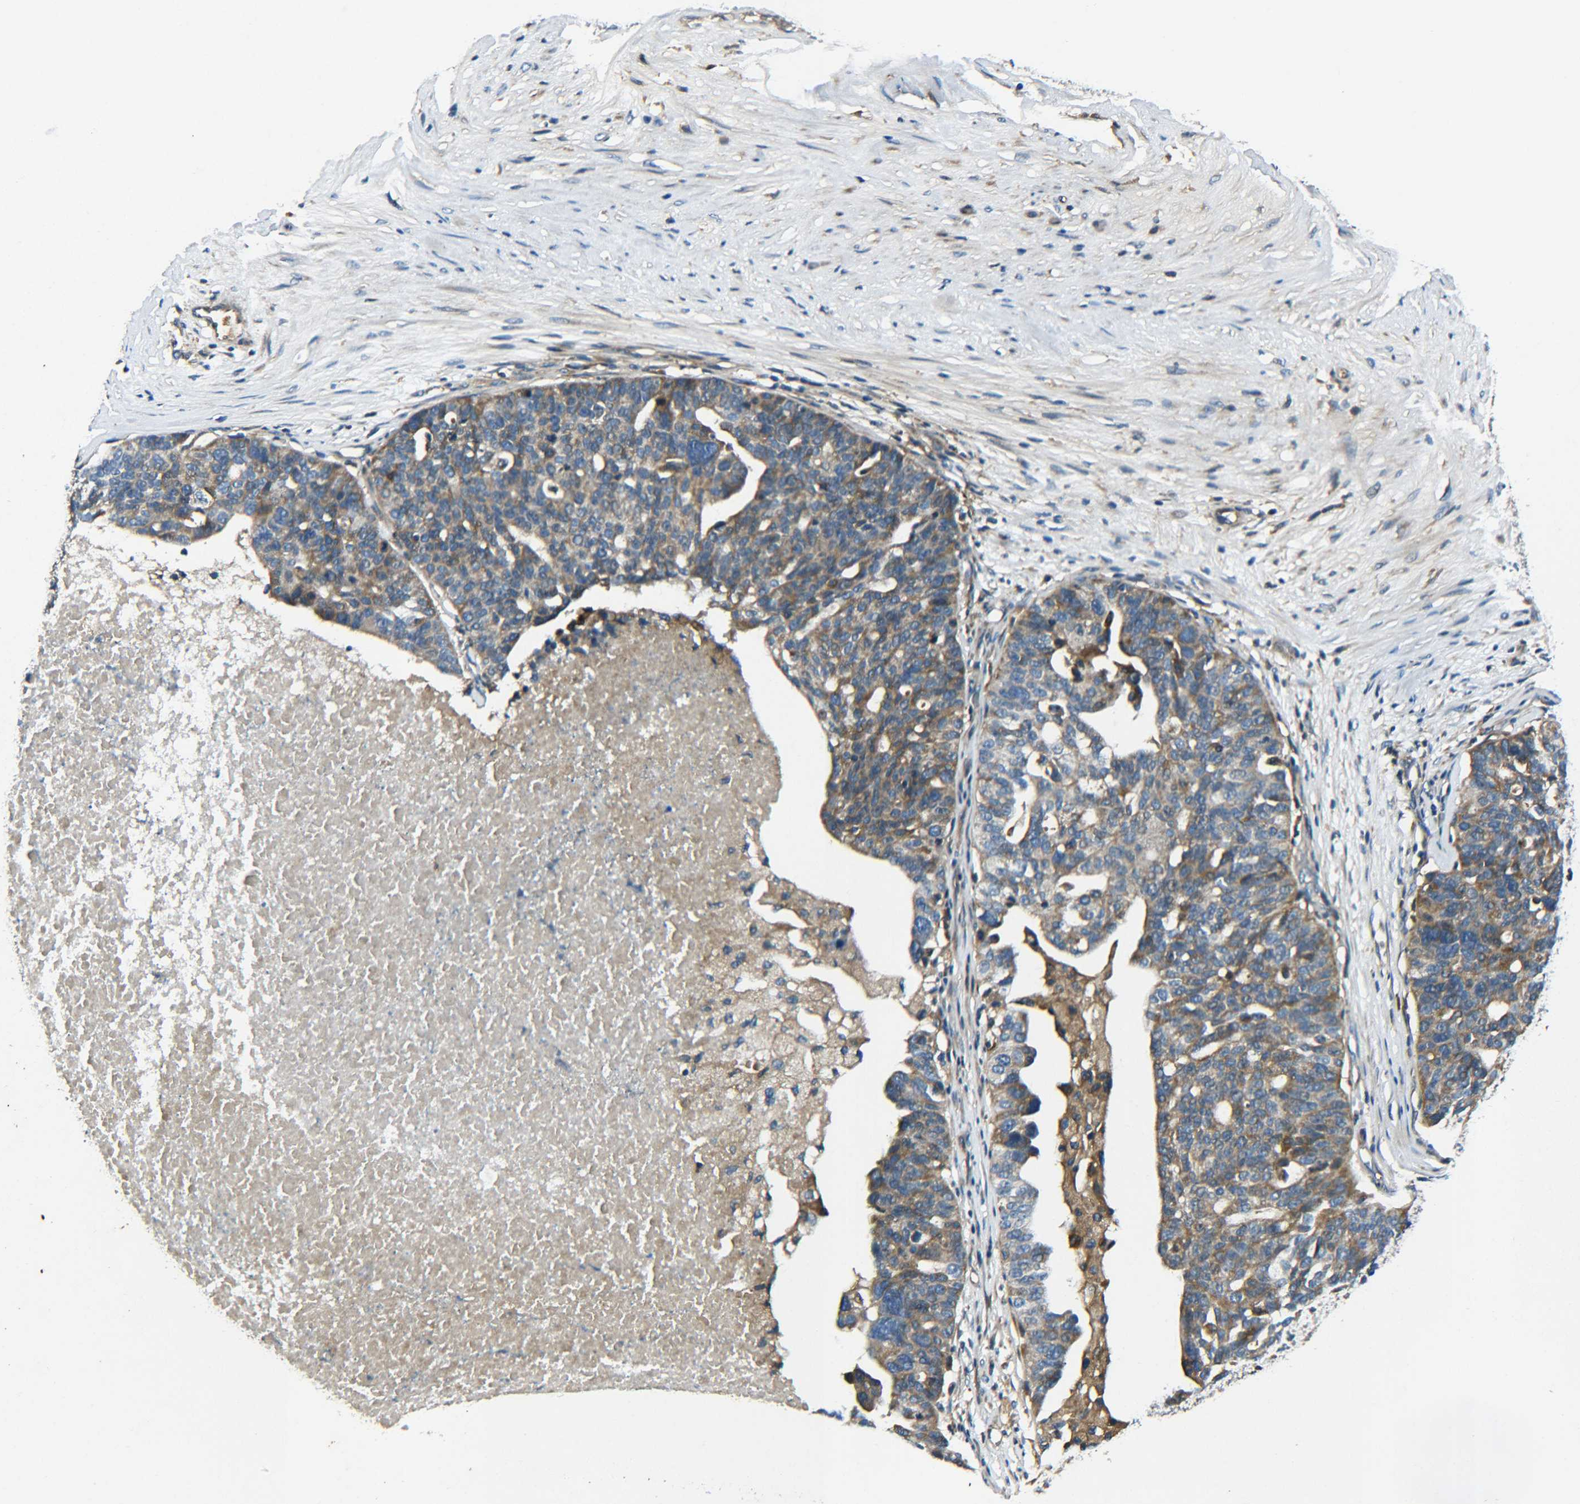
{"staining": {"intensity": "moderate", "quantity": ">75%", "location": "cytoplasmic/membranous"}, "tissue": "ovarian cancer", "cell_type": "Tumor cells", "image_type": "cancer", "snomed": [{"axis": "morphology", "description": "Cystadenocarcinoma, serous, NOS"}, {"axis": "topography", "description": "Ovary"}], "caption": "Tumor cells reveal medium levels of moderate cytoplasmic/membranous staining in about >75% of cells in human serous cystadenocarcinoma (ovarian). Using DAB (brown) and hematoxylin (blue) stains, captured at high magnification using brightfield microscopy.", "gene": "RAB1B", "patient": {"sex": "female", "age": 59}}